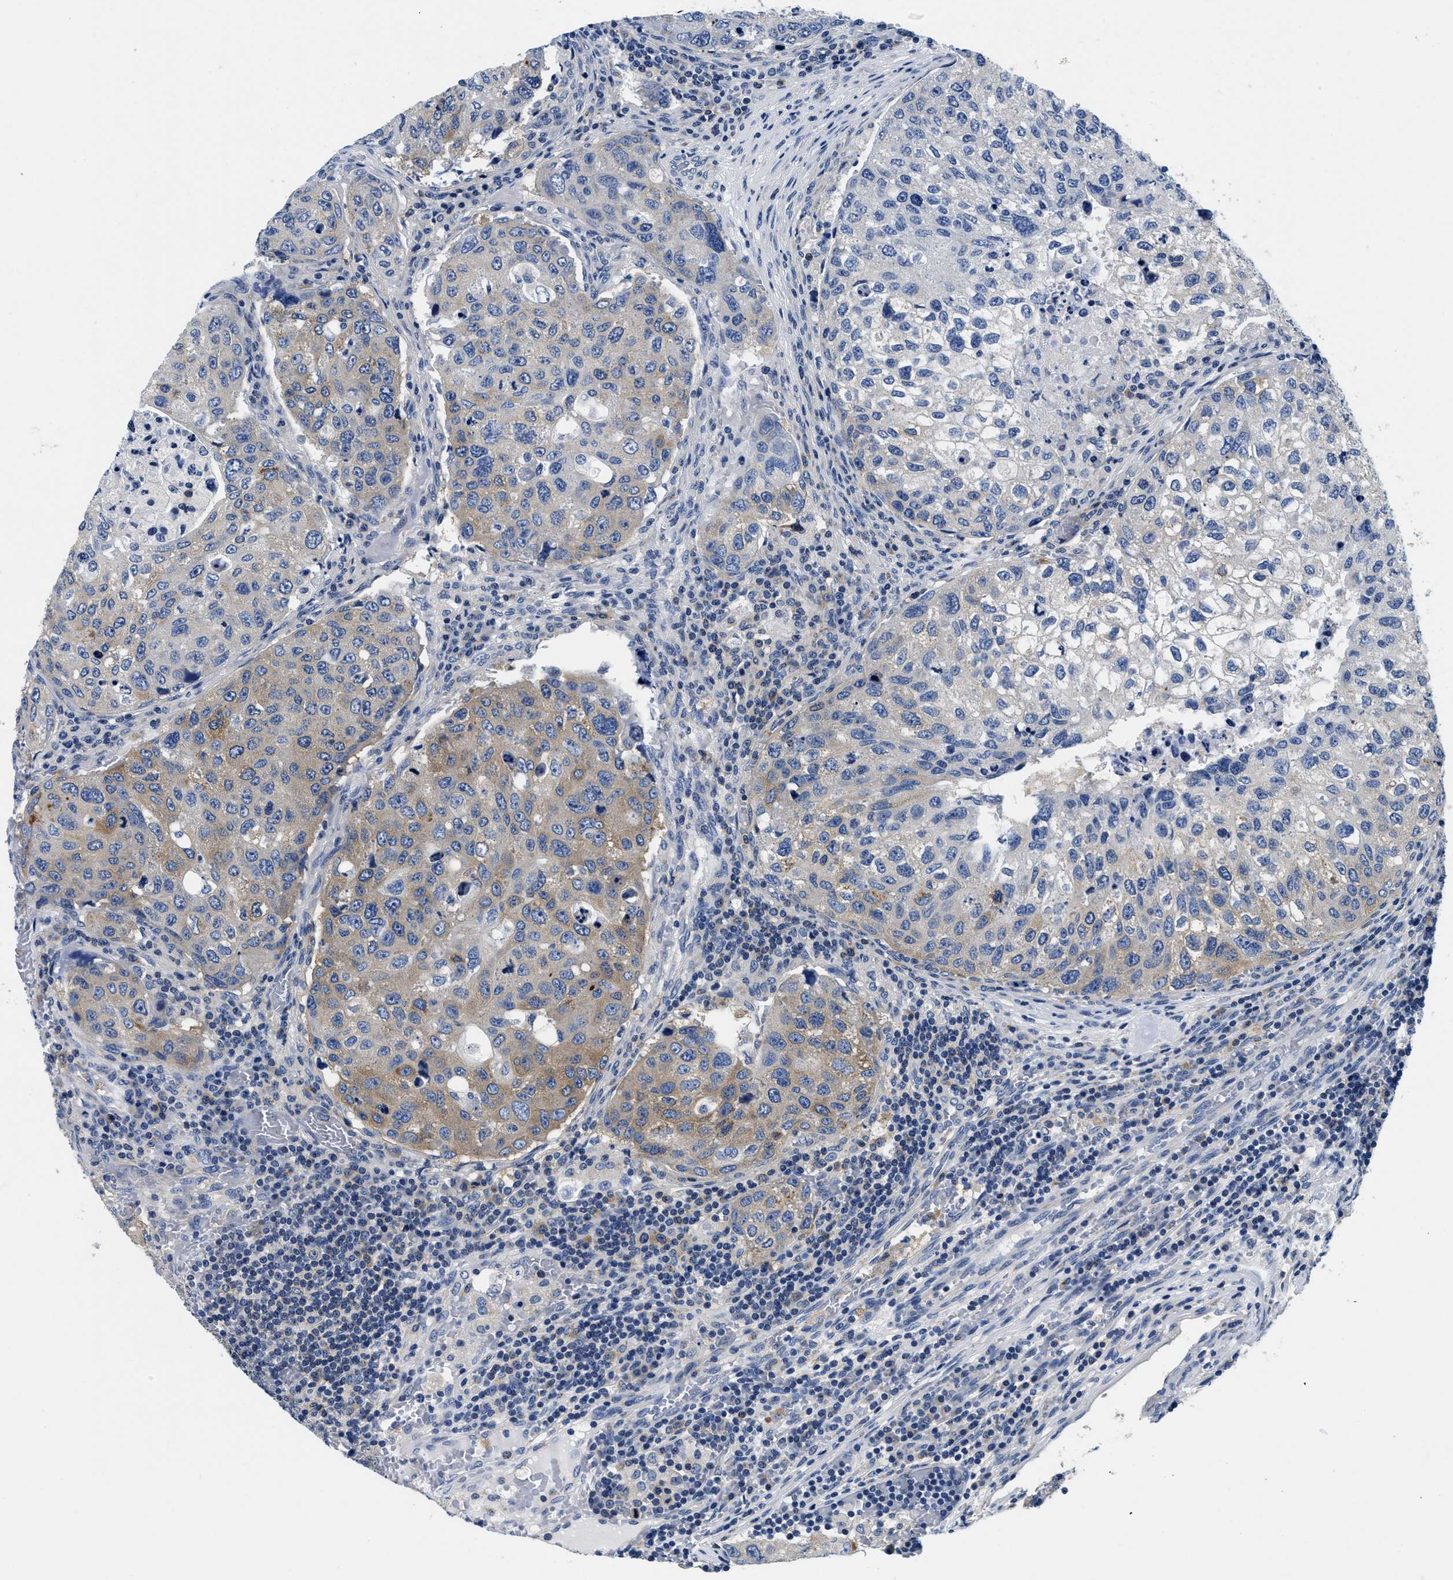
{"staining": {"intensity": "weak", "quantity": "<25%", "location": "cytoplasmic/membranous"}, "tissue": "urothelial cancer", "cell_type": "Tumor cells", "image_type": "cancer", "snomed": [{"axis": "morphology", "description": "Urothelial carcinoma, High grade"}, {"axis": "topography", "description": "Lymph node"}, {"axis": "topography", "description": "Urinary bladder"}], "caption": "This is a micrograph of IHC staining of high-grade urothelial carcinoma, which shows no positivity in tumor cells.", "gene": "MEA1", "patient": {"sex": "male", "age": 51}}